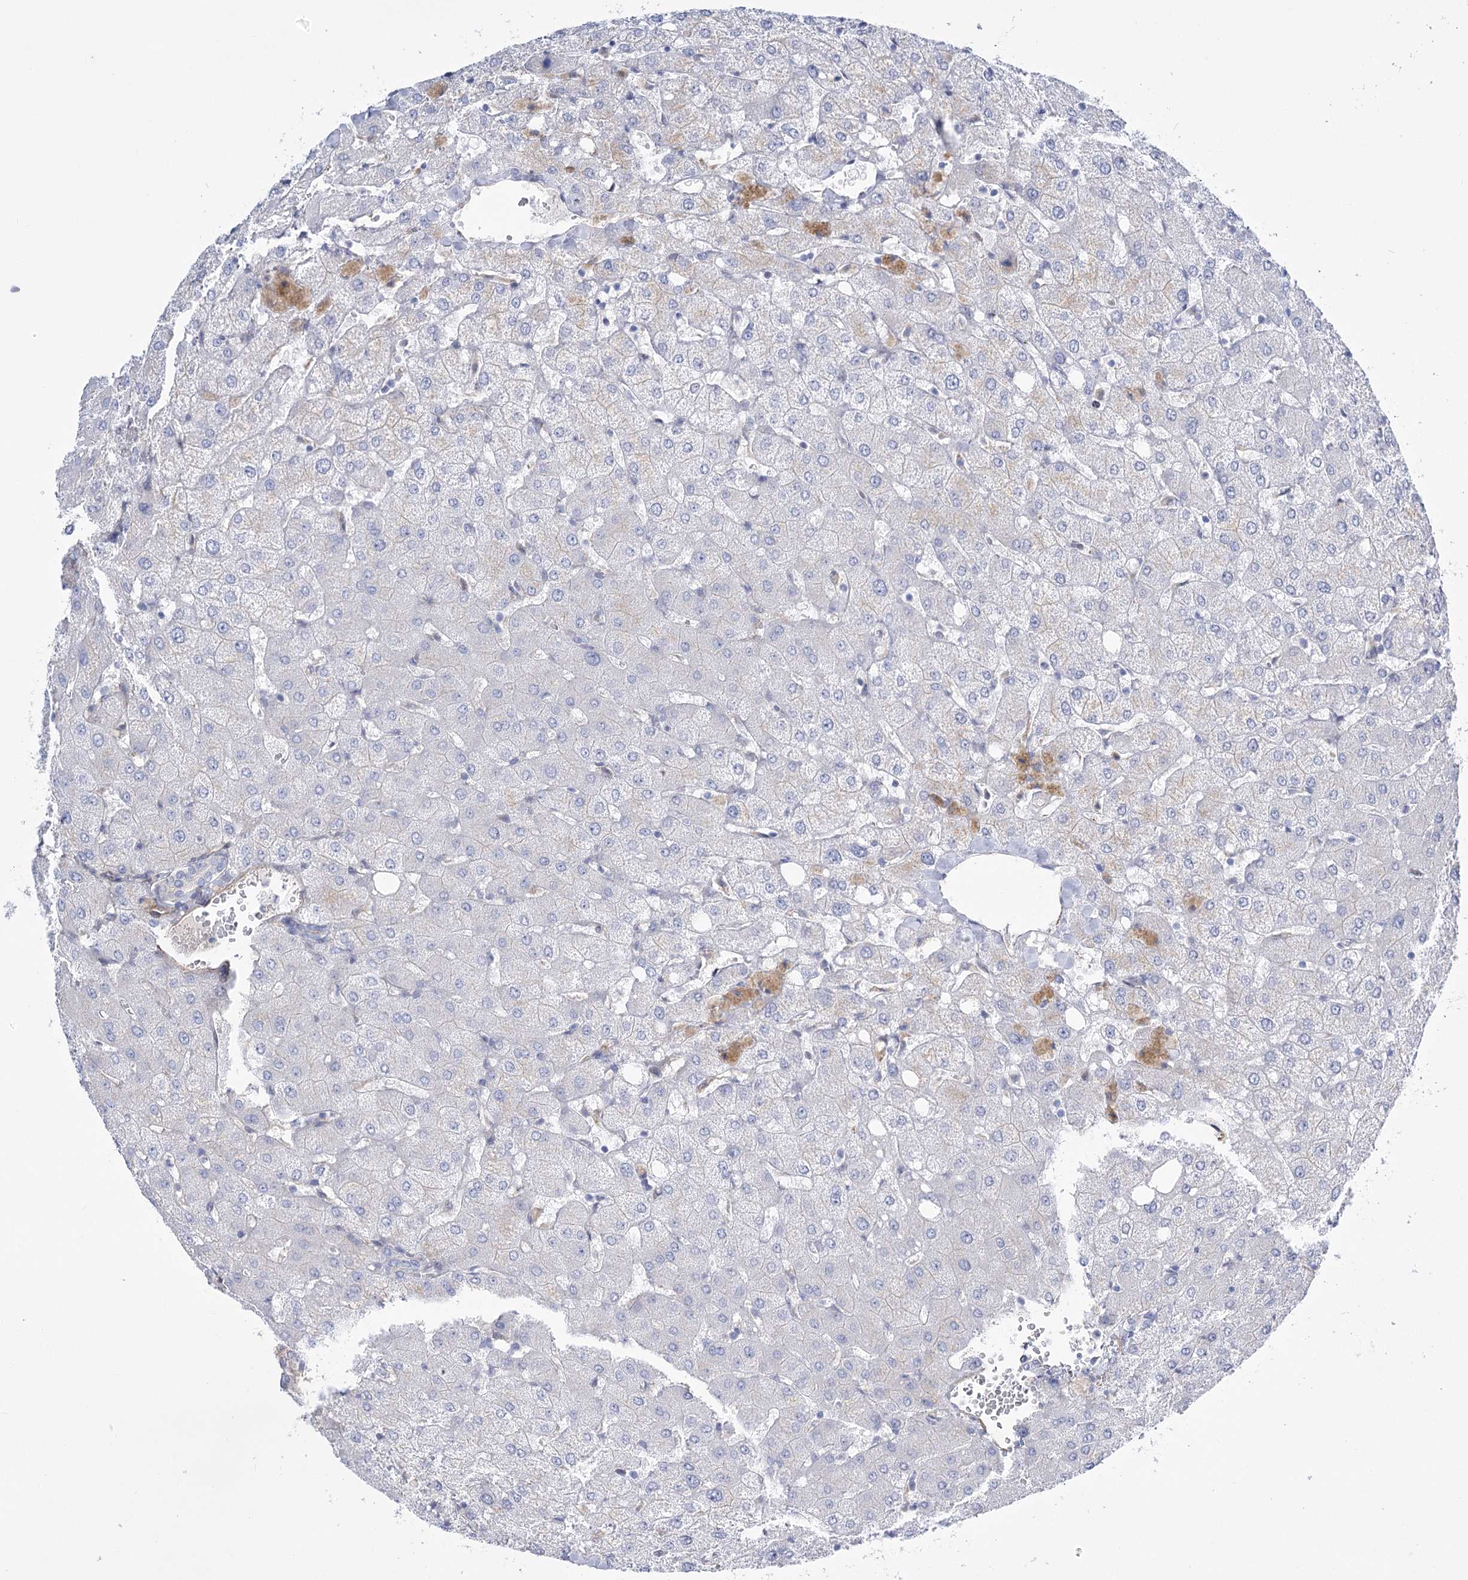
{"staining": {"intensity": "negative", "quantity": "none", "location": "none"}, "tissue": "liver", "cell_type": "Cholangiocytes", "image_type": "normal", "snomed": [{"axis": "morphology", "description": "Normal tissue, NOS"}, {"axis": "topography", "description": "Liver"}], "caption": "A histopathology image of human liver is negative for staining in cholangiocytes. (Brightfield microscopy of DAB (3,3'-diaminobenzidine) immunohistochemistry at high magnification).", "gene": "WASHC3", "patient": {"sex": "female", "age": 54}}